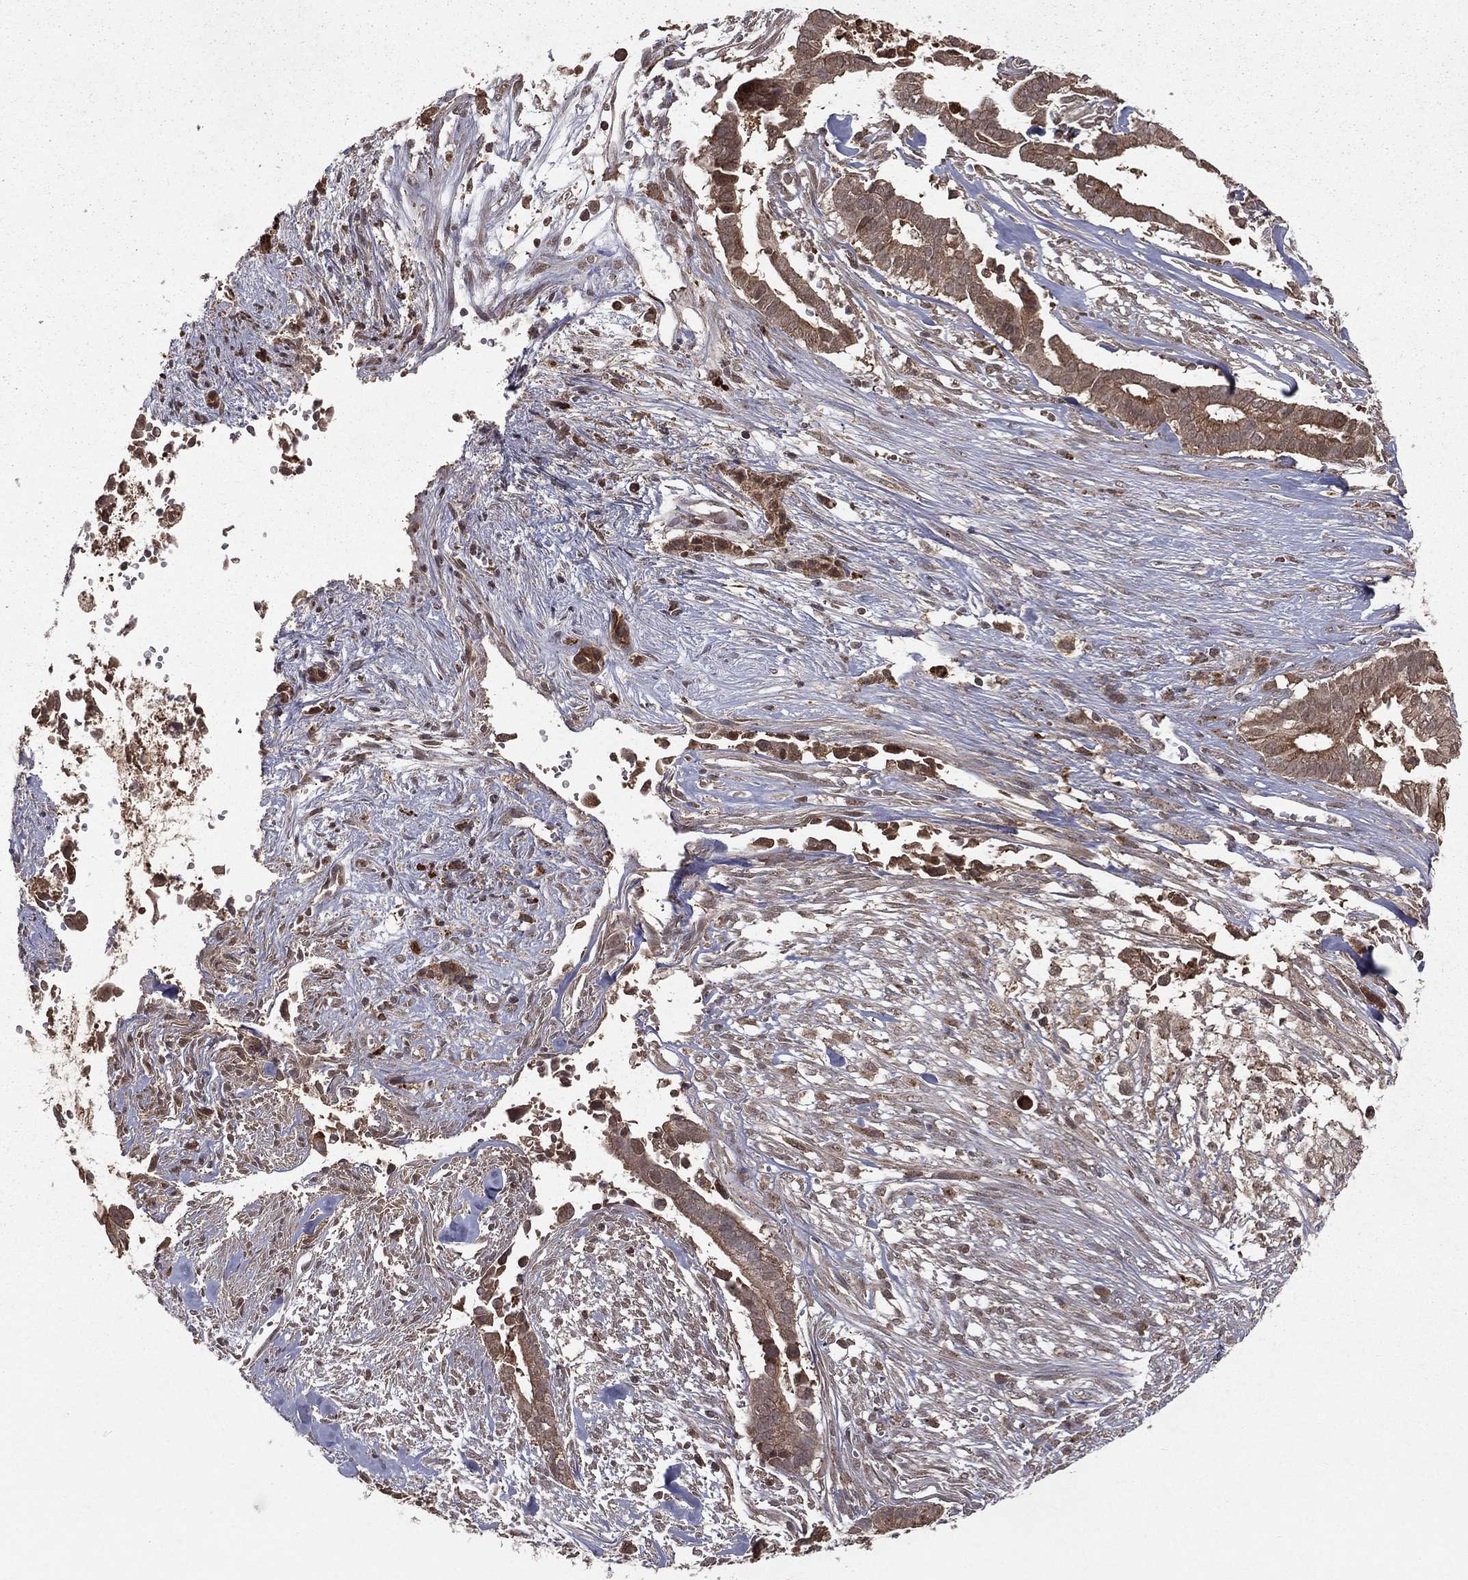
{"staining": {"intensity": "weak", "quantity": ">75%", "location": "cytoplasmic/membranous"}, "tissue": "pancreatic cancer", "cell_type": "Tumor cells", "image_type": "cancer", "snomed": [{"axis": "morphology", "description": "Adenocarcinoma, NOS"}, {"axis": "topography", "description": "Pancreas"}], "caption": "Protein staining demonstrates weak cytoplasmic/membranous staining in approximately >75% of tumor cells in adenocarcinoma (pancreatic).", "gene": "ZDHHC15", "patient": {"sex": "male", "age": 61}}